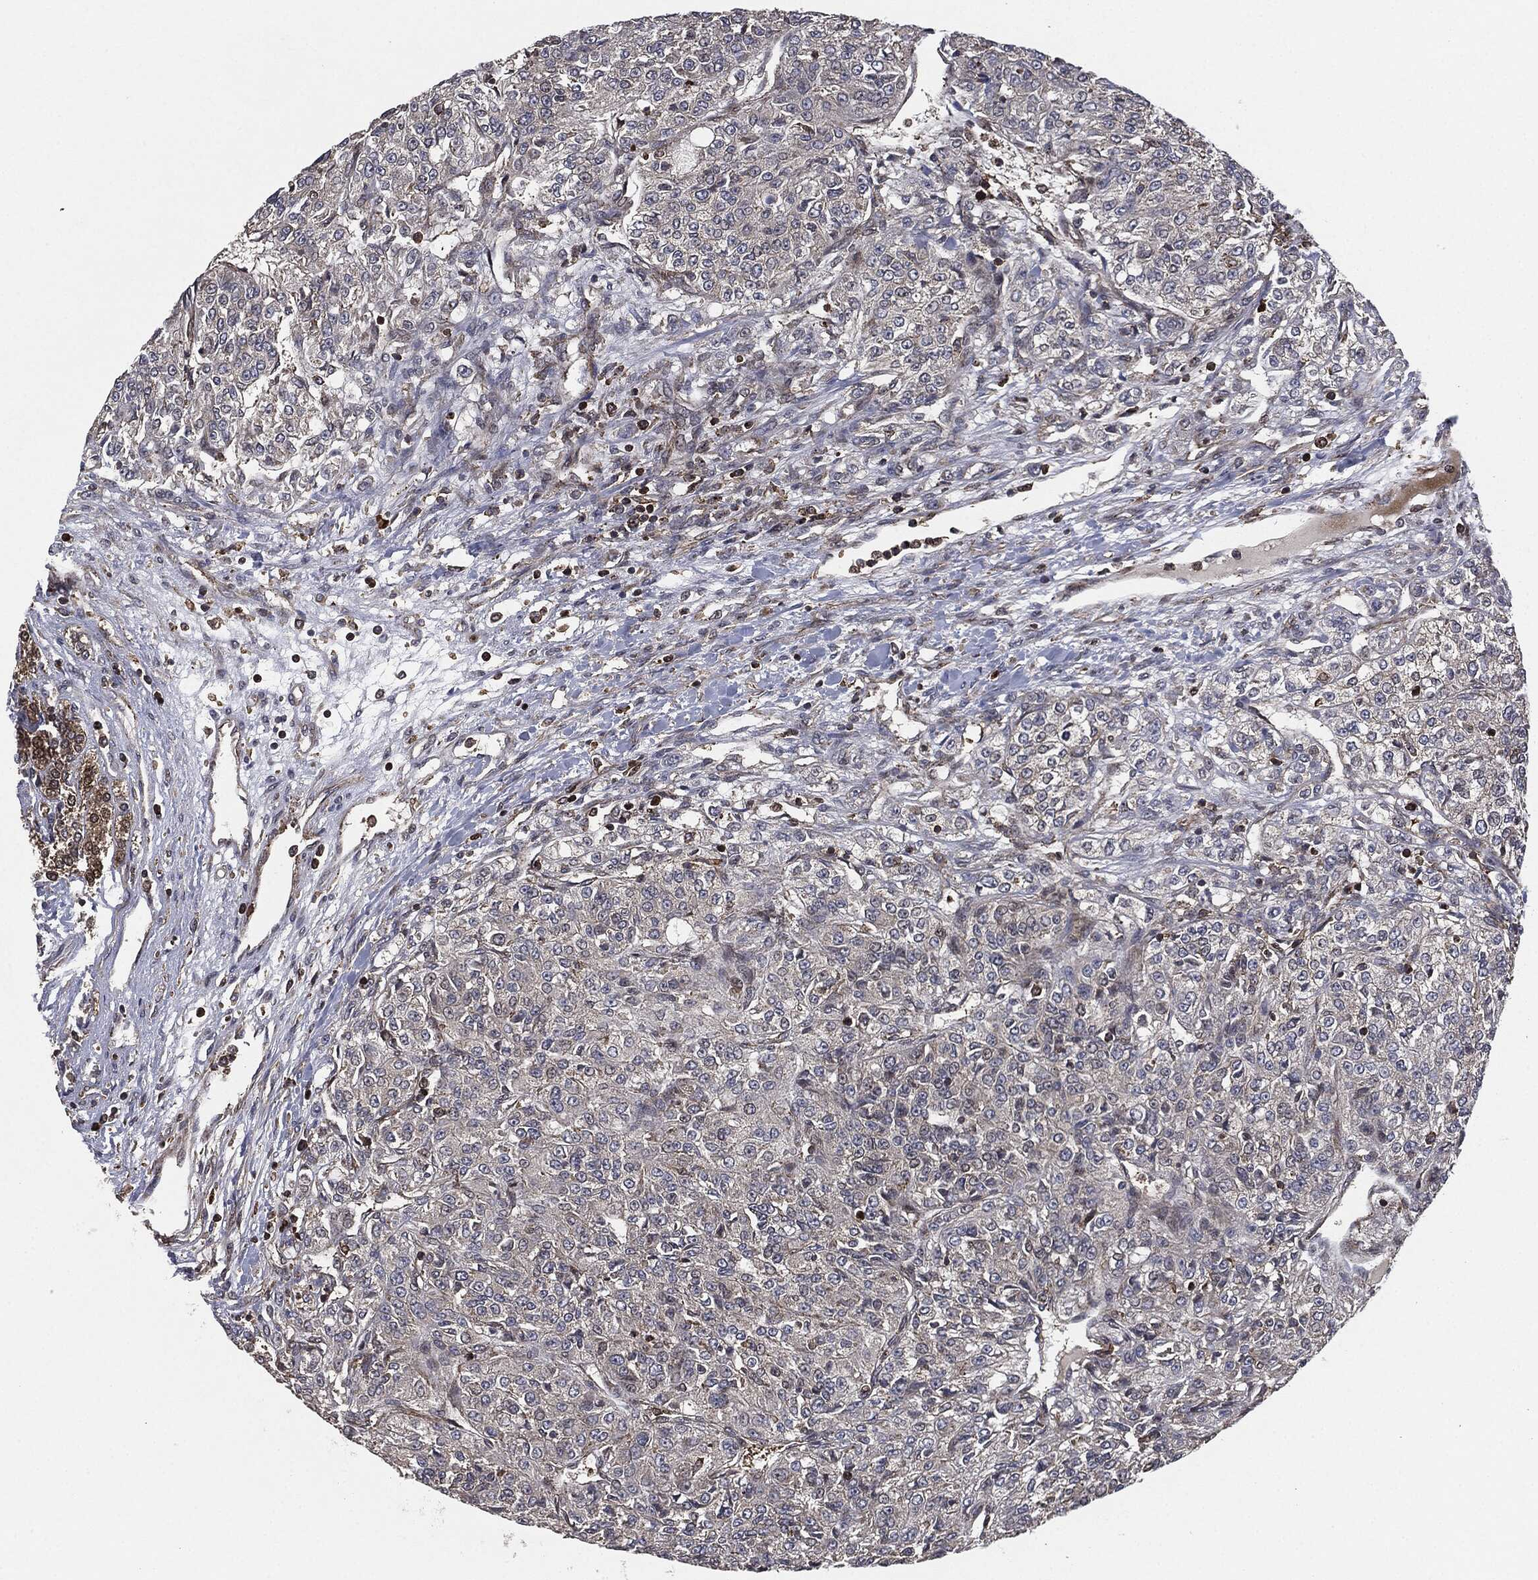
{"staining": {"intensity": "negative", "quantity": "none", "location": "none"}, "tissue": "renal cancer", "cell_type": "Tumor cells", "image_type": "cancer", "snomed": [{"axis": "morphology", "description": "Adenocarcinoma, NOS"}, {"axis": "topography", "description": "Kidney"}], "caption": "Immunohistochemistry image of neoplastic tissue: human renal adenocarcinoma stained with DAB (3,3'-diaminobenzidine) exhibits no significant protein expression in tumor cells. (Brightfield microscopy of DAB (3,3'-diaminobenzidine) IHC at high magnification).", "gene": "UBR1", "patient": {"sex": "female", "age": 63}}